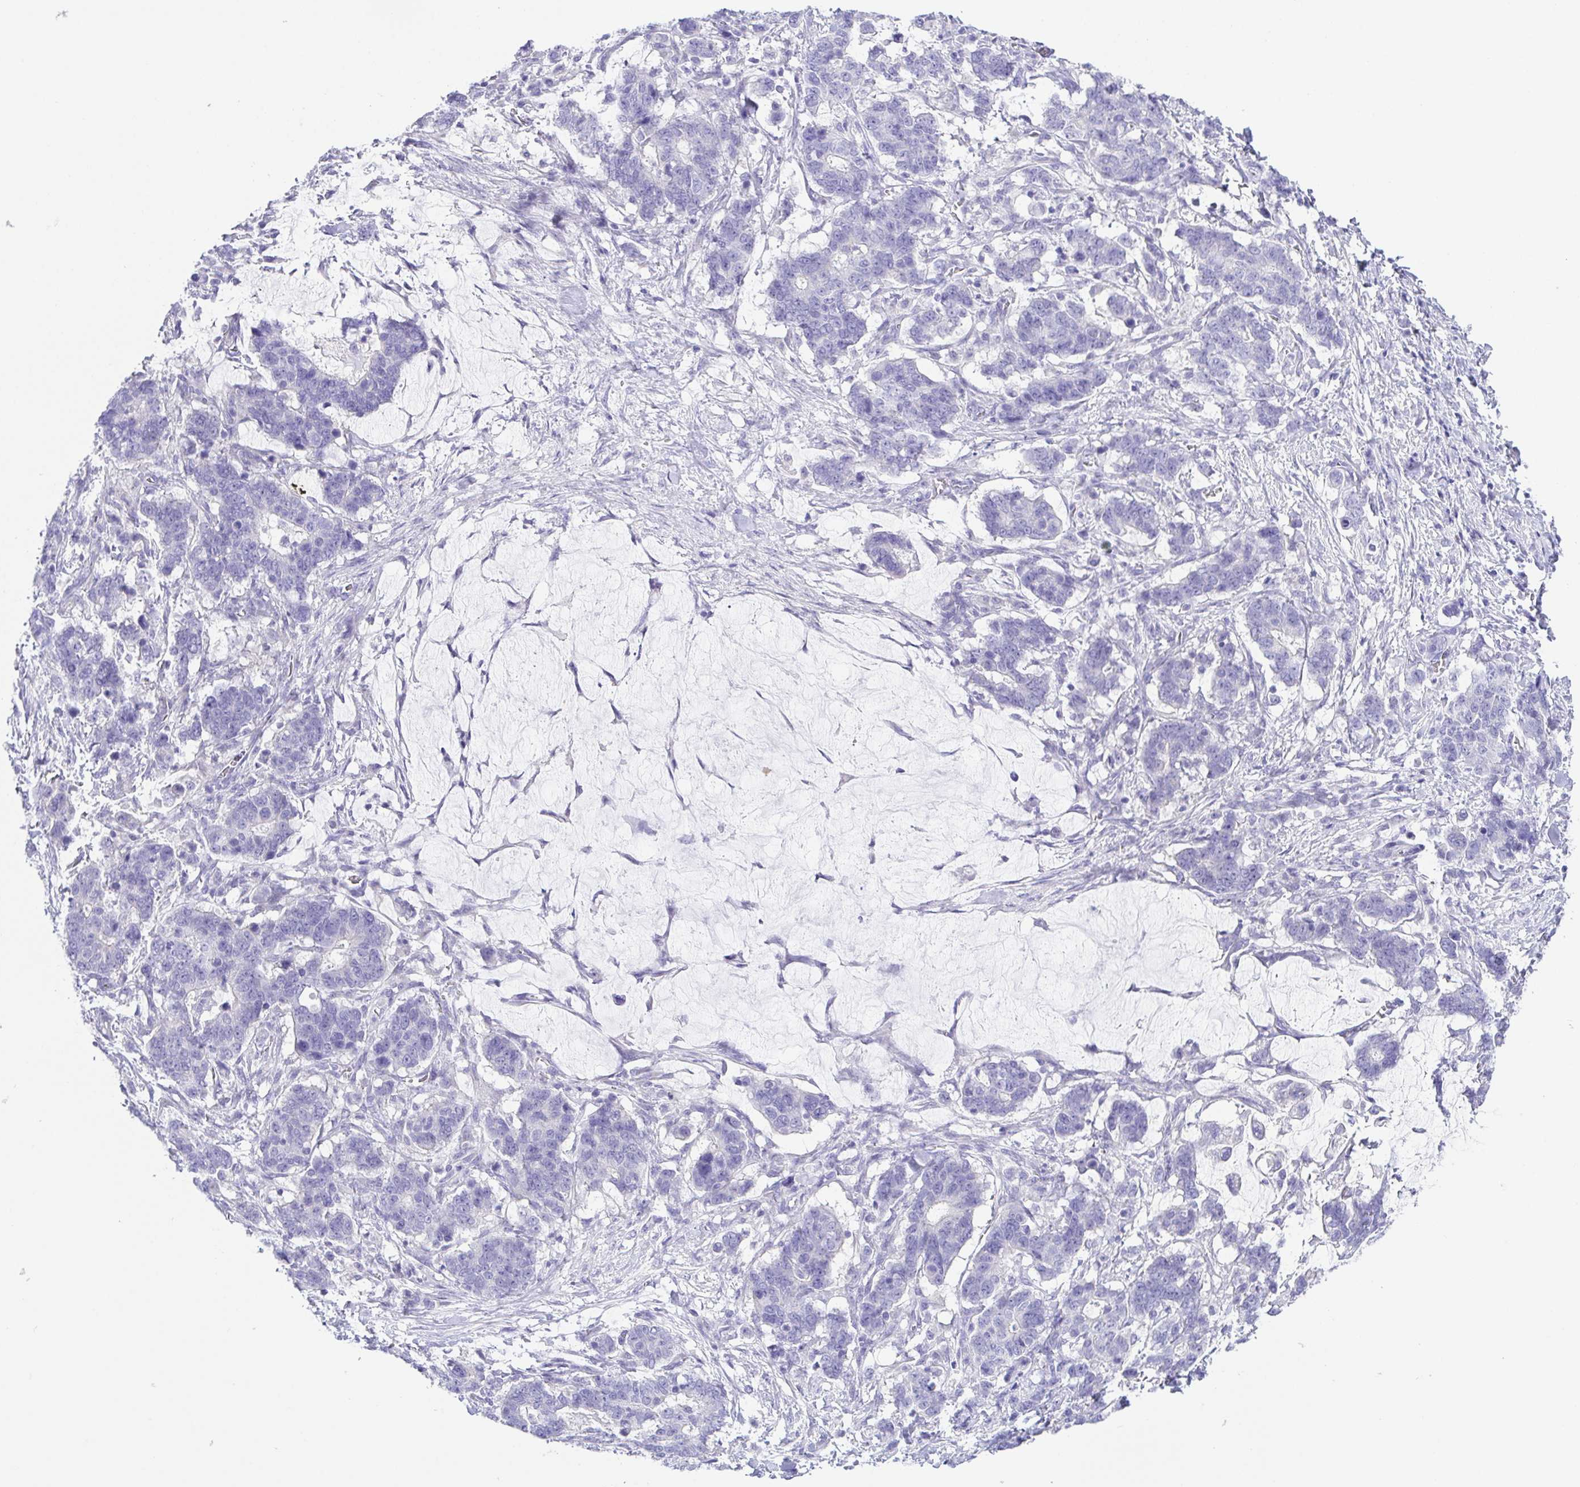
{"staining": {"intensity": "negative", "quantity": "none", "location": "none"}, "tissue": "stomach cancer", "cell_type": "Tumor cells", "image_type": "cancer", "snomed": [{"axis": "morphology", "description": "Normal tissue, NOS"}, {"axis": "morphology", "description": "Adenocarcinoma, NOS"}, {"axis": "topography", "description": "Stomach"}], "caption": "Tumor cells are negative for brown protein staining in adenocarcinoma (stomach).", "gene": "KRTDAP", "patient": {"sex": "female", "age": 64}}